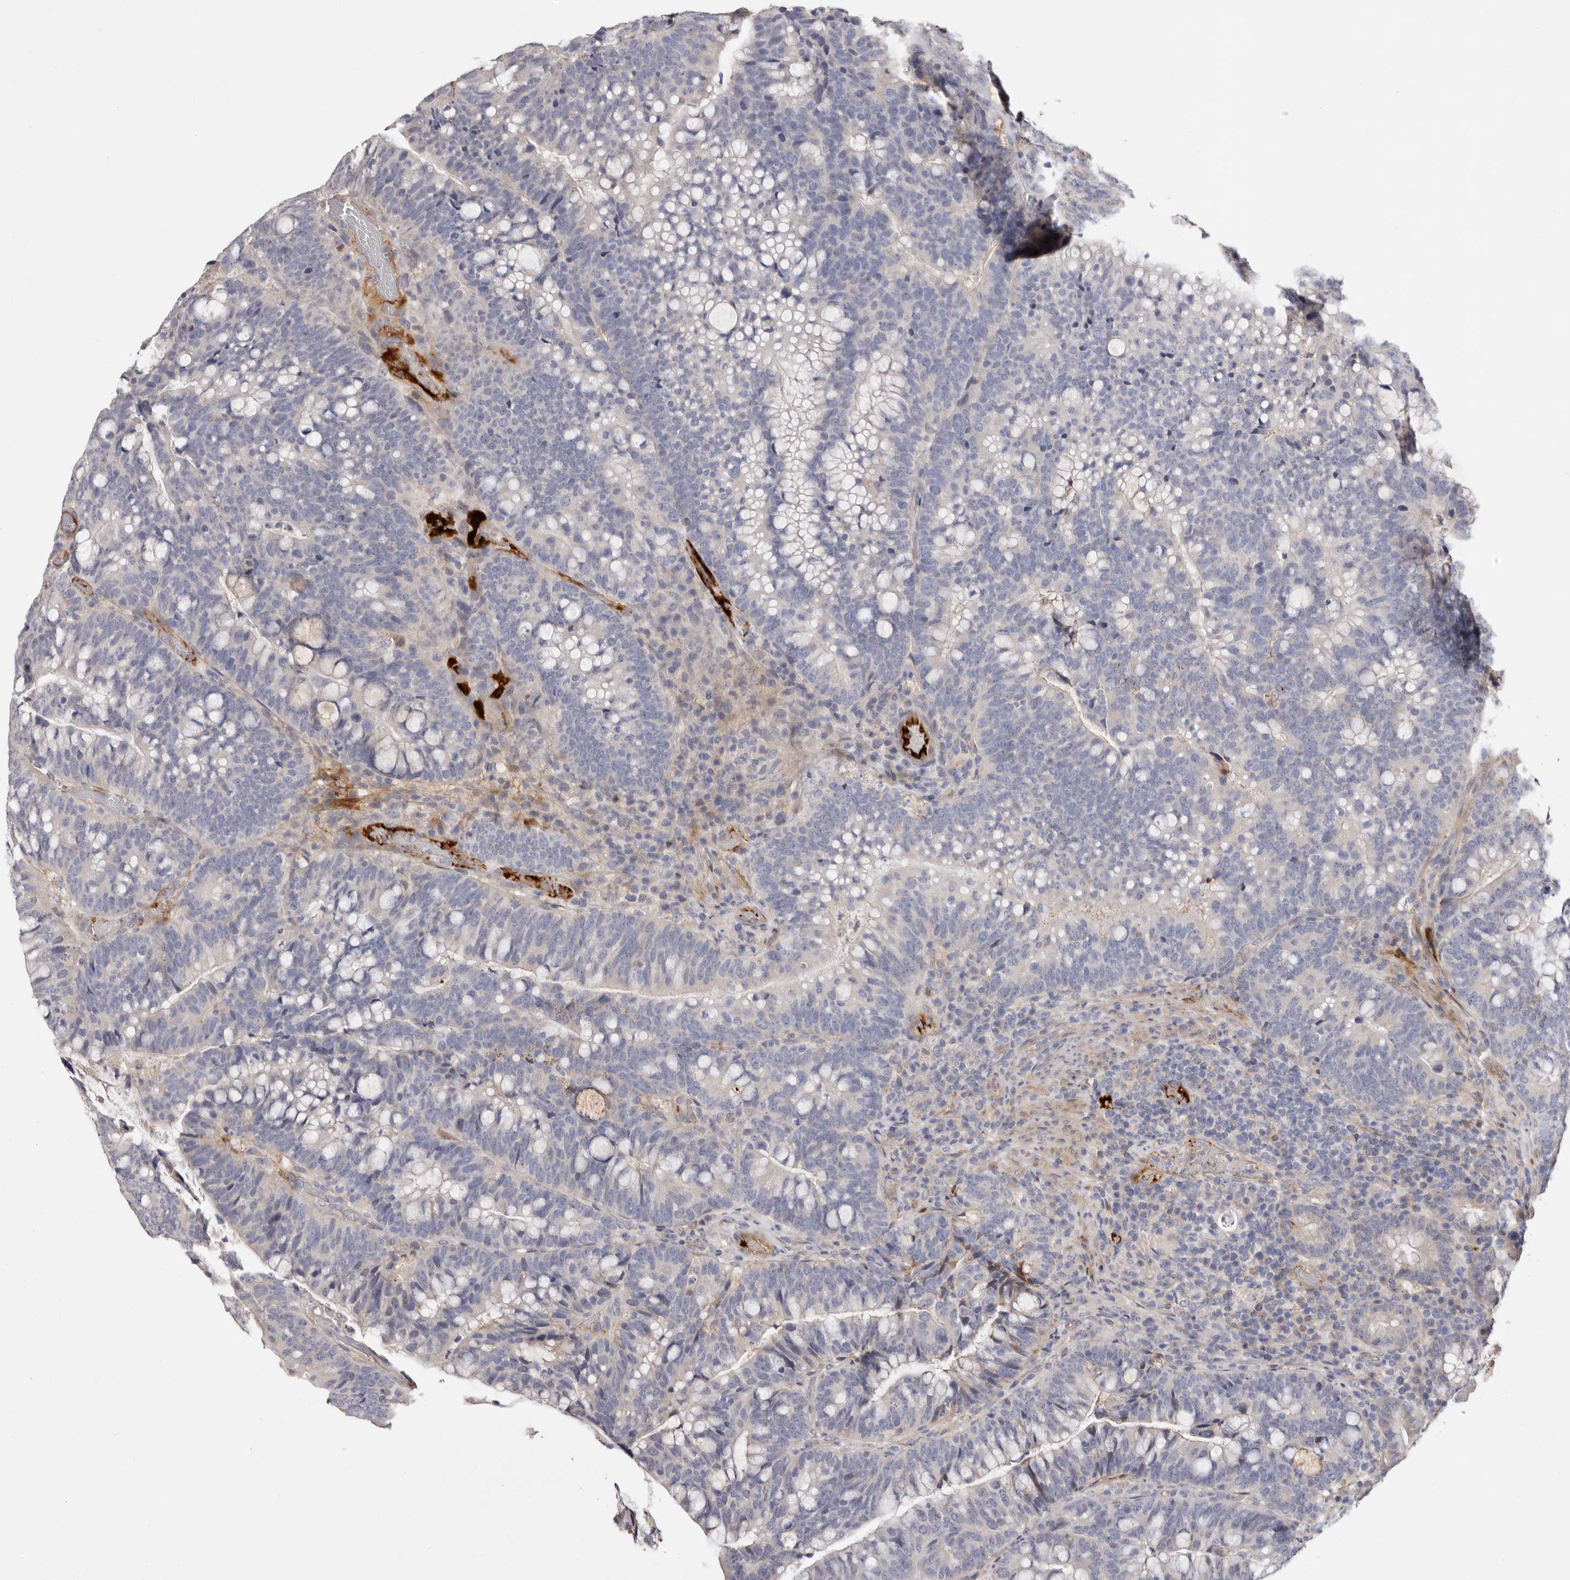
{"staining": {"intensity": "negative", "quantity": "none", "location": "none"}, "tissue": "colorectal cancer", "cell_type": "Tumor cells", "image_type": "cancer", "snomed": [{"axis": "morphology", "description": "Adenocarcinoma, NOS"}, {"axis": "topography", "description": "Colon"}], "caption": "Human colorectal cancer (adenocarcinoma) stained for a protein using immunohistochemistry exhibits no expression in tumor cells.", "gene": "LMLN", "patient": {"sex": "female", "age": 66}}